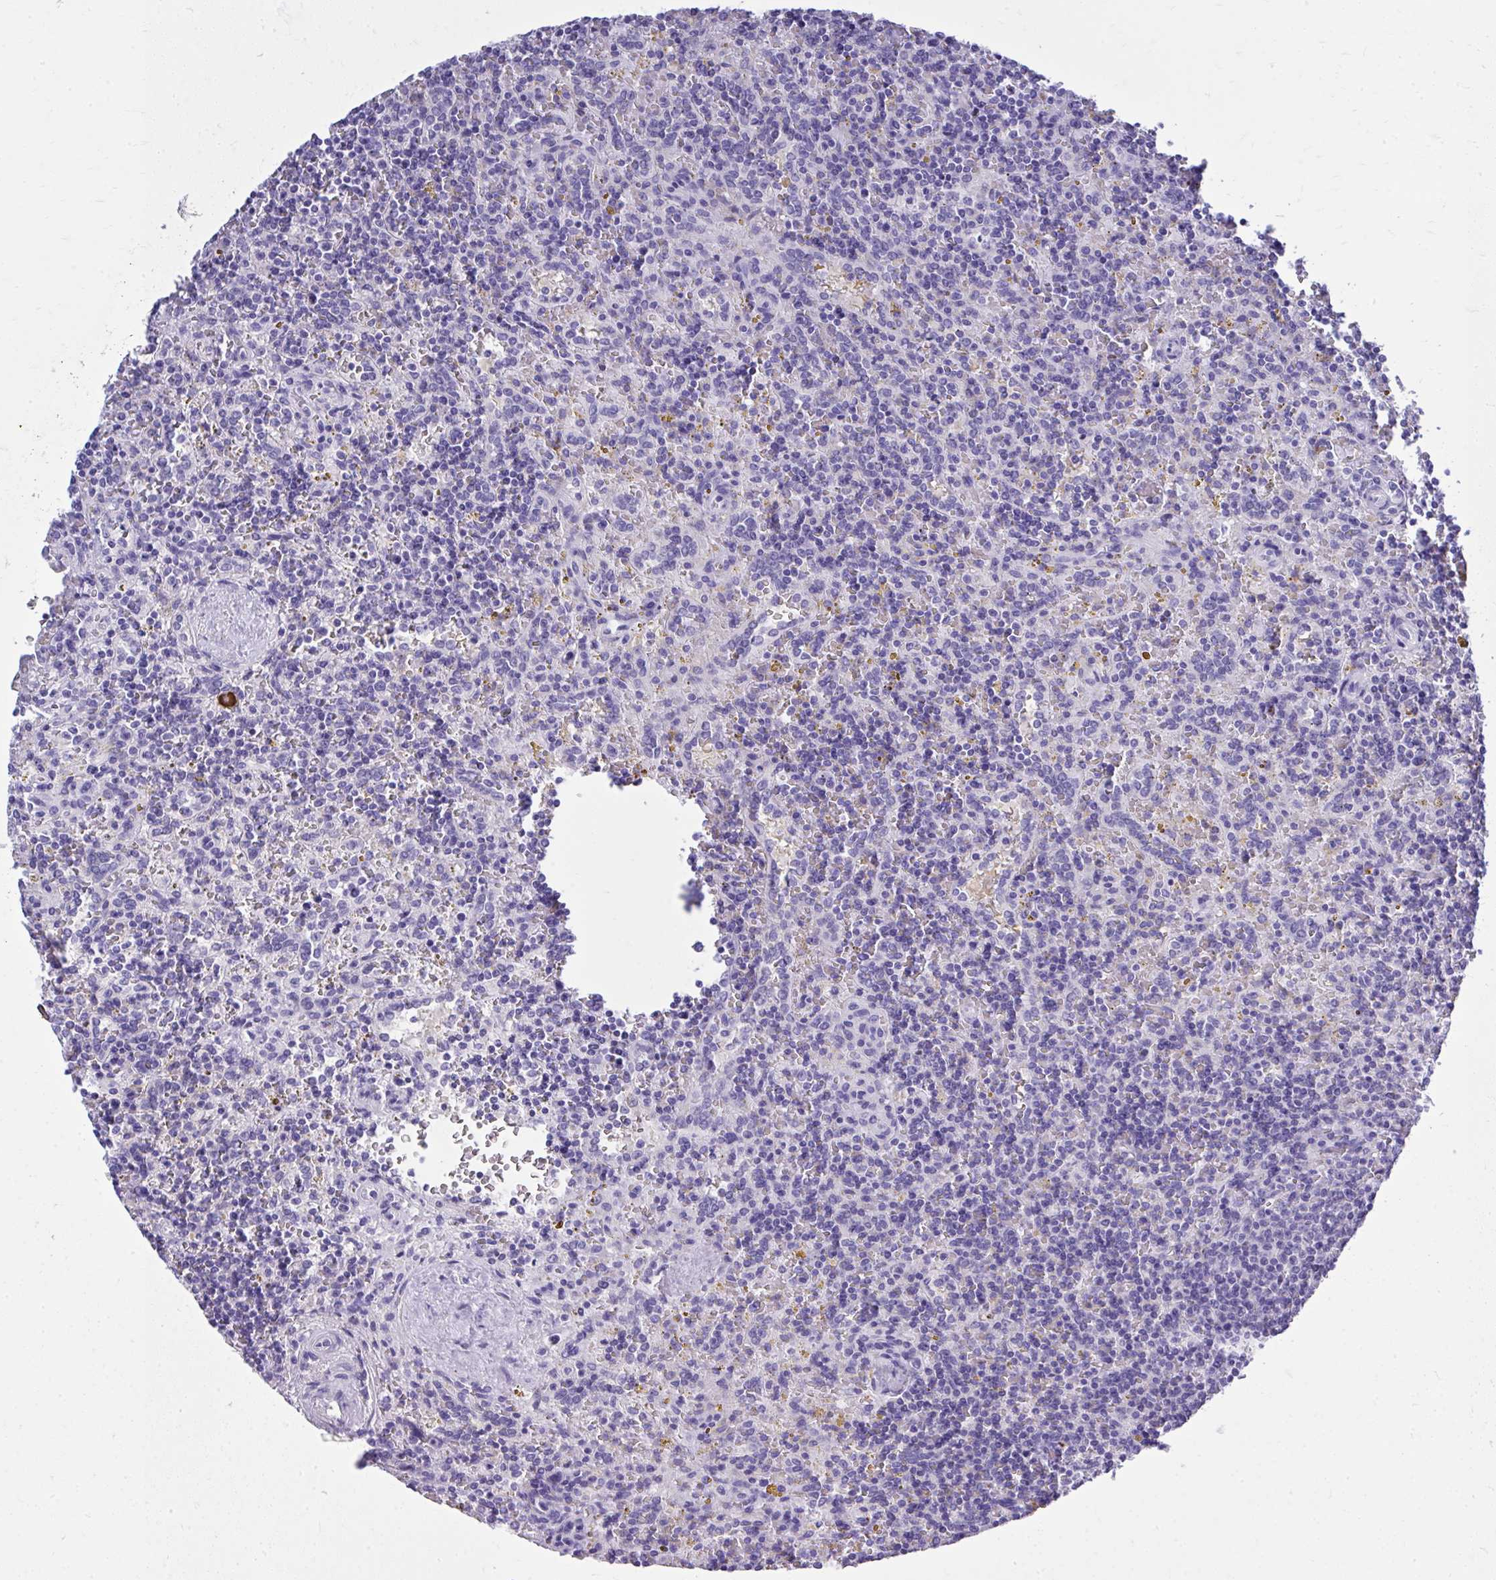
{"staining": {"intensity": "negative", "quantity": "none", "location": "none"}, "tissue": "lymphoma", "cell_type": "Tumor cells", "image_type": "cancer", "snomed": [{"axis": "morphology", "description": "Malignant lymphoma, non-Hodgkin's type, Low grade"}, {"axis": "topography", "description": "Spleen"}], "caption": "IHC of malignant lymphoma, non-Hodgkin's type (low-grade) displays no staining in tumor cells.", "gene": "PSD", "patient": {"sex": "male", "age": 67}}